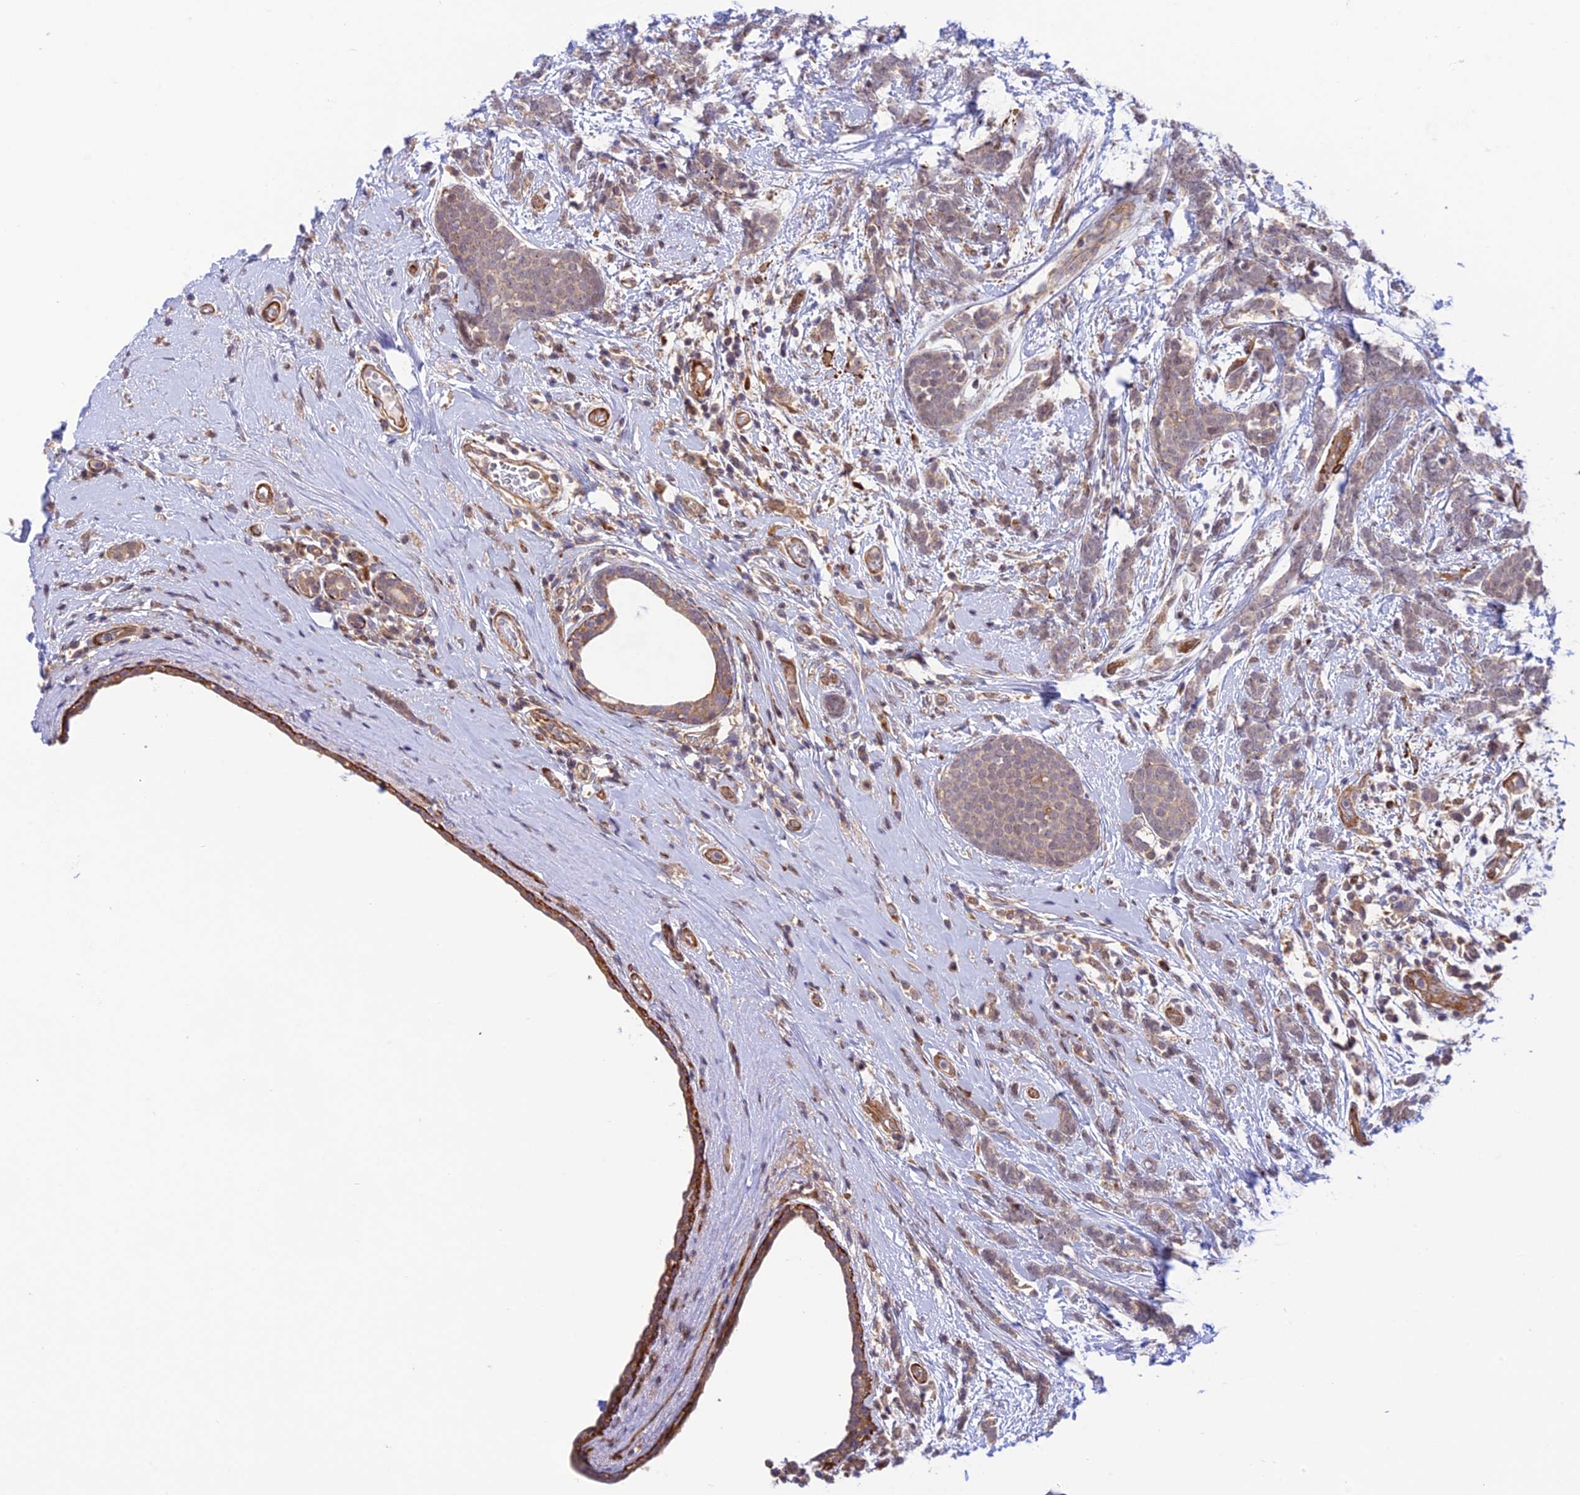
{"staining": {"intensity": "weak", "quantity": "<25%", "location": "cytoplasmic/membranous"}, "tissue": "breast cancer", "cell_type": "Tumor cells", "image_type": "cancer", "snomed": [{"axis": "morphology", "description": "Lobular carcinoma"}, {"axis": "topography", "description": "Breast"}], "caption": "A high-resolution photomicrograph shows immunohistochemistry staining of breast cancer, which displays no significant expression in tumor cells.", "gene": "ZNF584", "patient": {"sex": "female", "age": 58}}